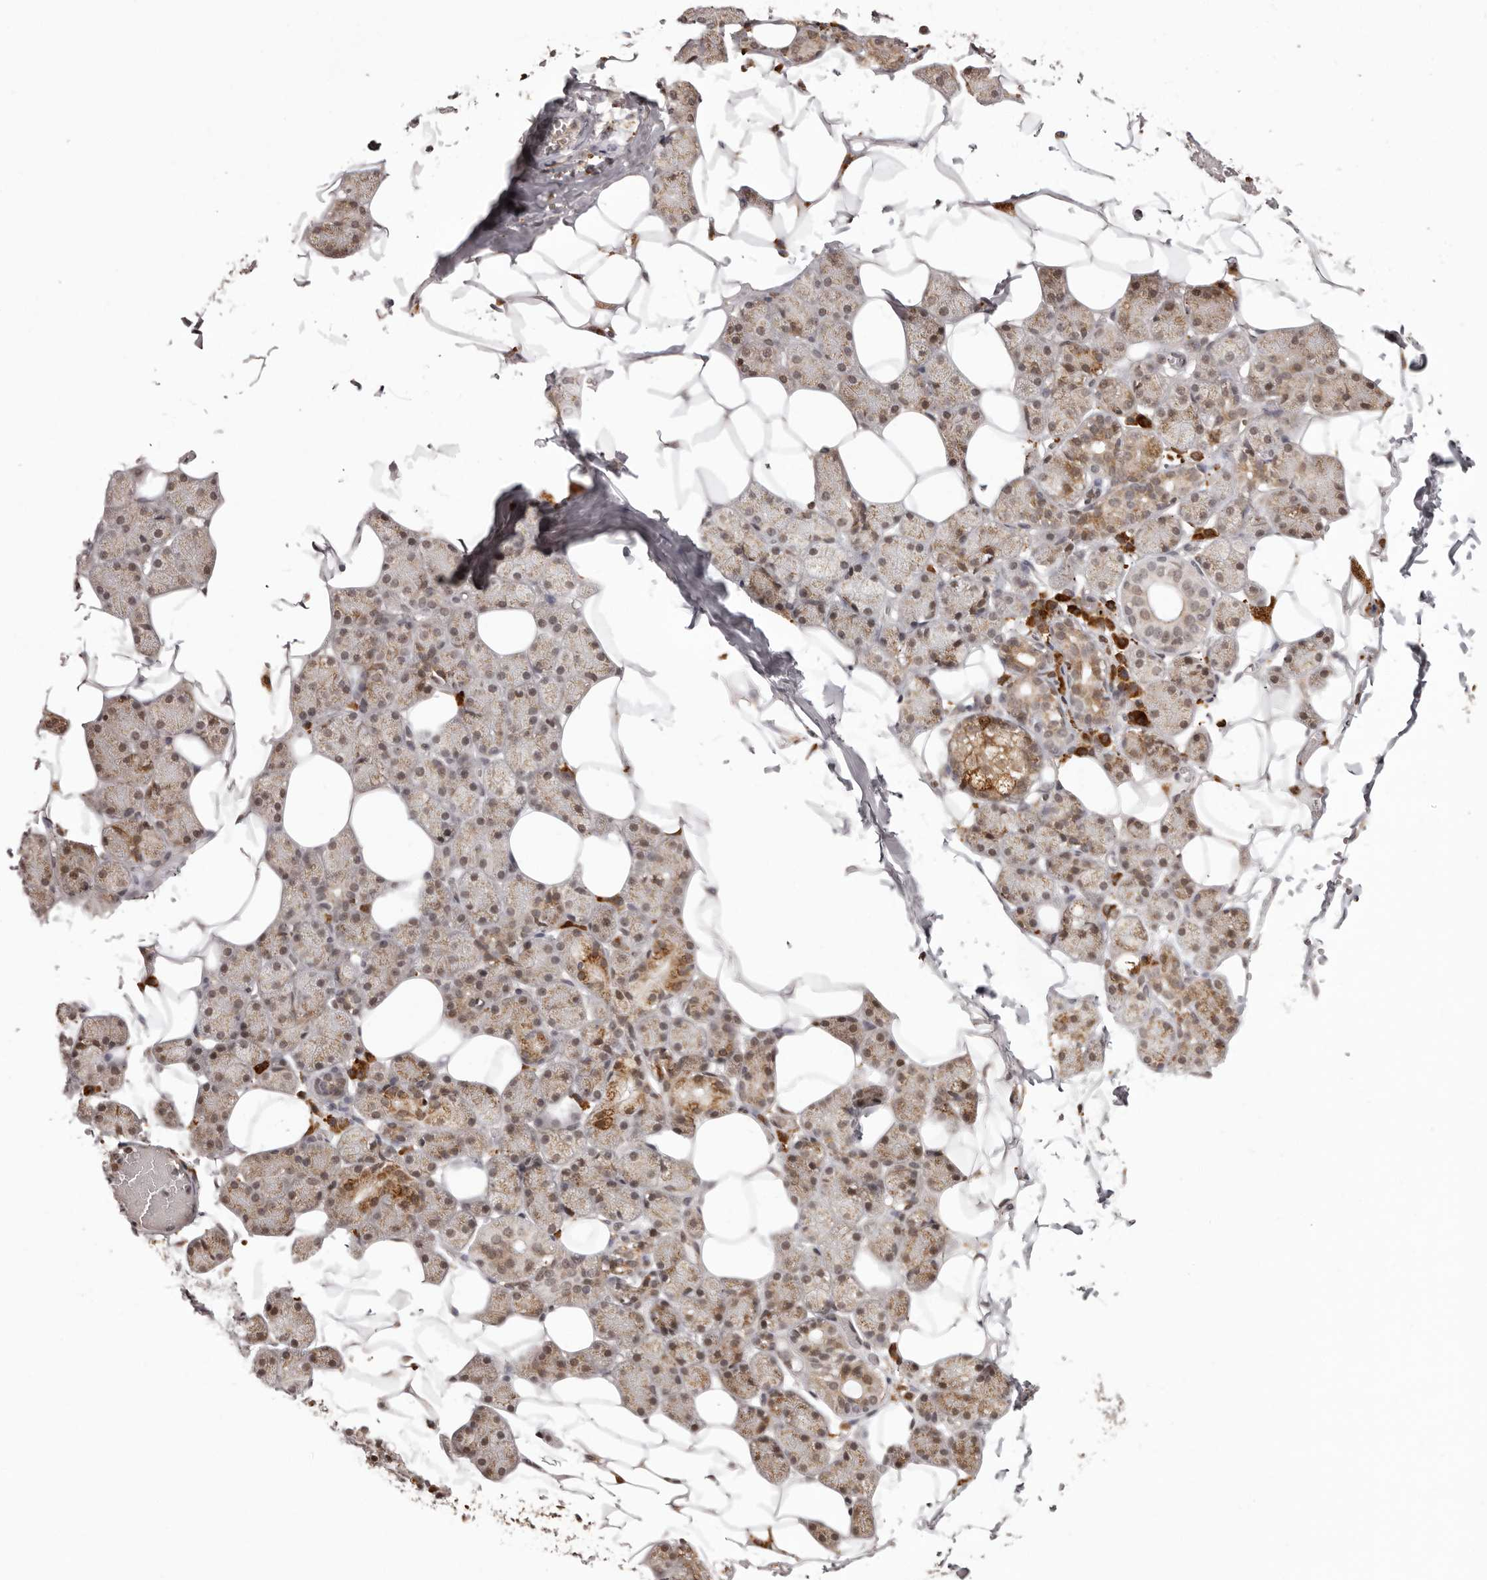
{"staining": {"intensity": "moderate", "quantity": ">75%", "location": "cytoplasmic/membranous"}, "tissue": "salivary gland", "cell_type": "Glandular cells", "image_type": "normal", "snomed": [{"axis": "morphology", "description": "Normal tissue, NOS"}, {"axis": "topography", "description": "Salivary gland"}], "caption": "The immunohistochemical stain highlights moderate cytoplasmic/membranous expression in glandular cells of benign salivary gland.", "gene": "IL32", "patient": {"sex": "female", "age": 33}}